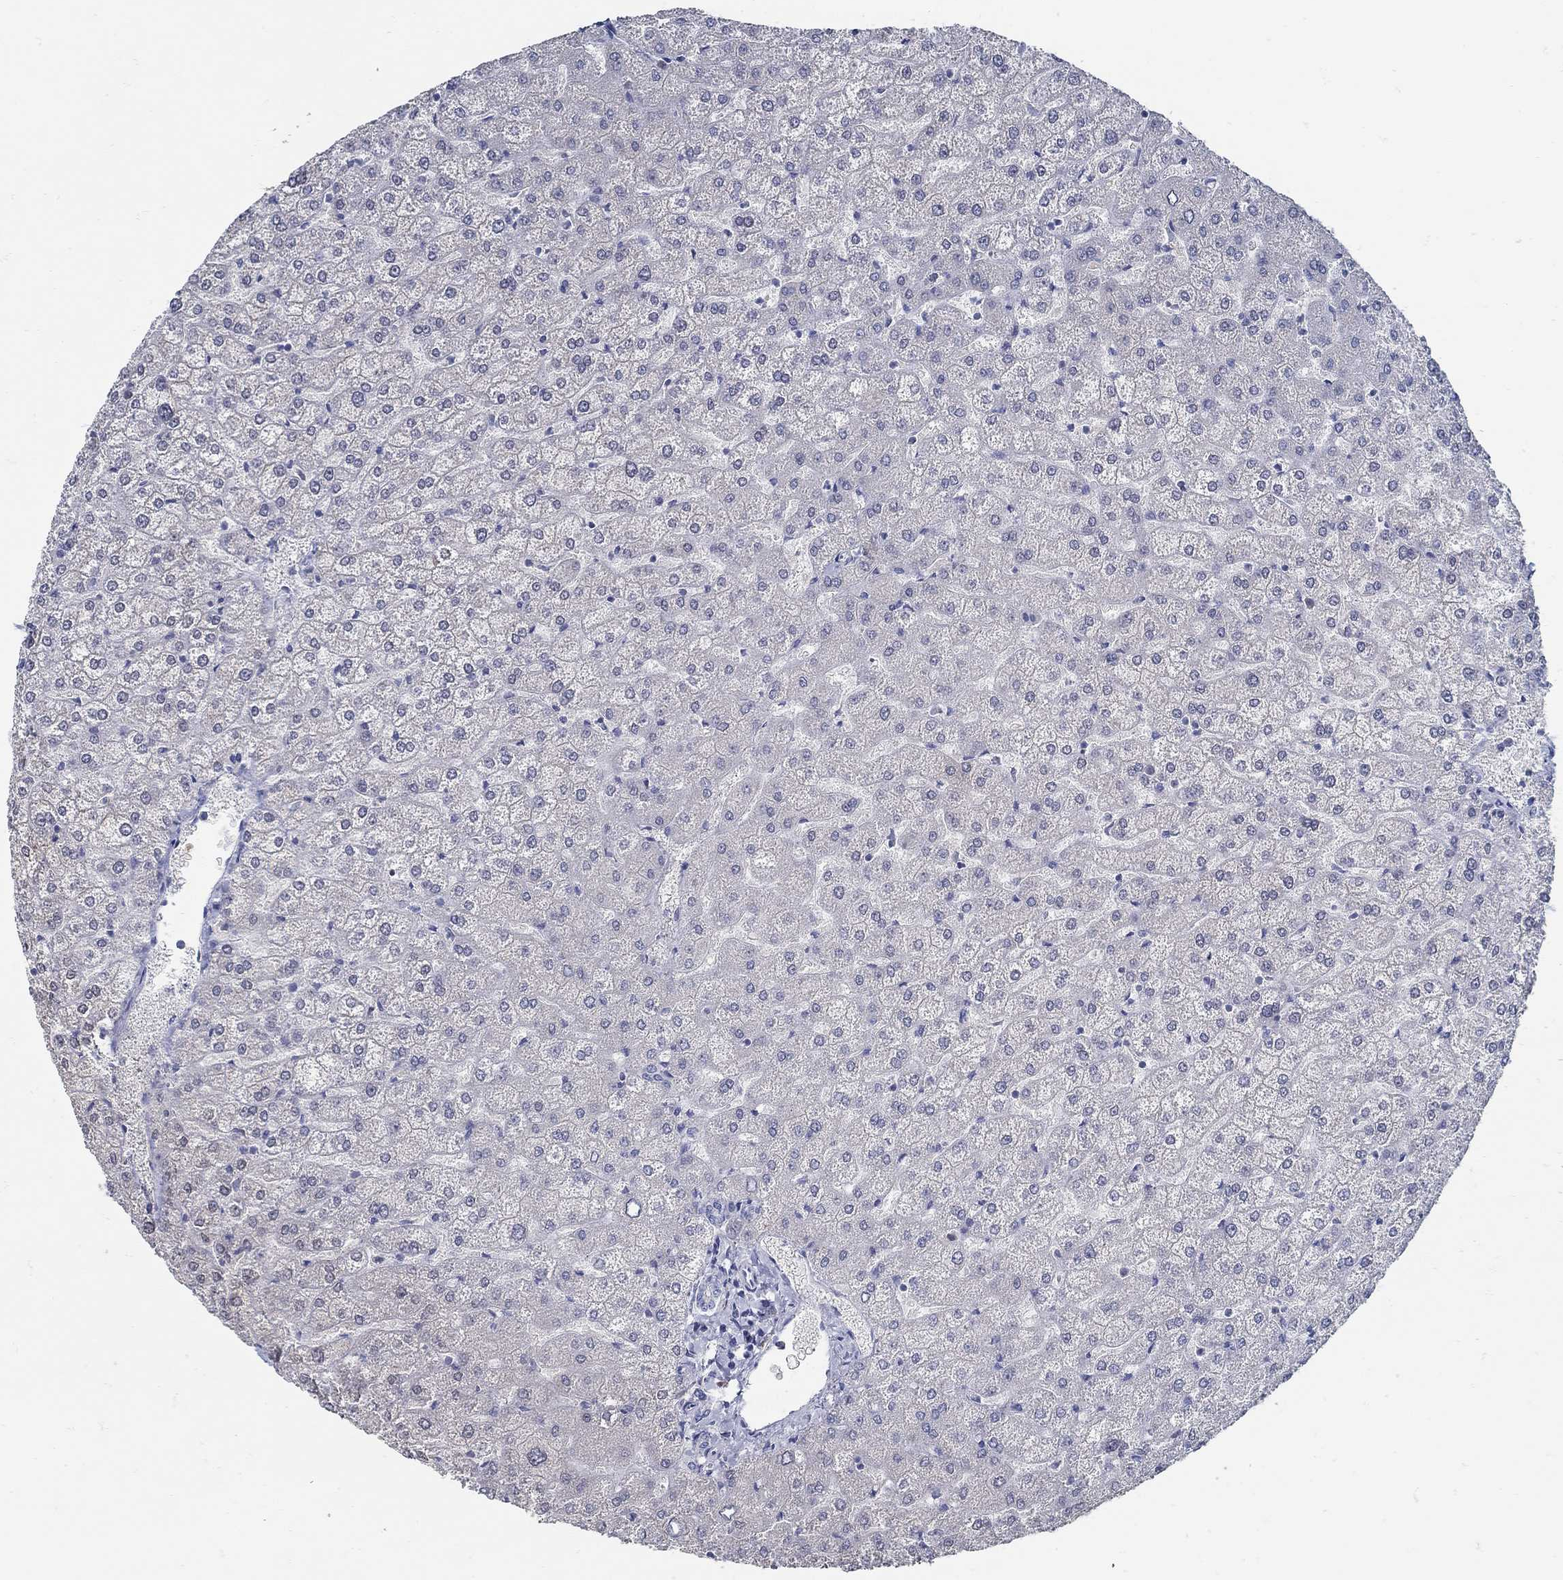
{"staining": {"intensity": "negative", "quantity": "none", "location": "none"}, "tissue": "liver", "cell_type": "Cholangiocytes", "image_type": "normal", "snomed": [{"axis": "morphology", "description": "Normal tissue, NOS"}, {"axis": "topography", "description": "Liver"}], "caption": "This is an IHC photomicrograph of normal human liver. There is no positivity in cholangiocytes.", "gene": "ZFAND4", "patient": {"sex": "female", "age": 32}}